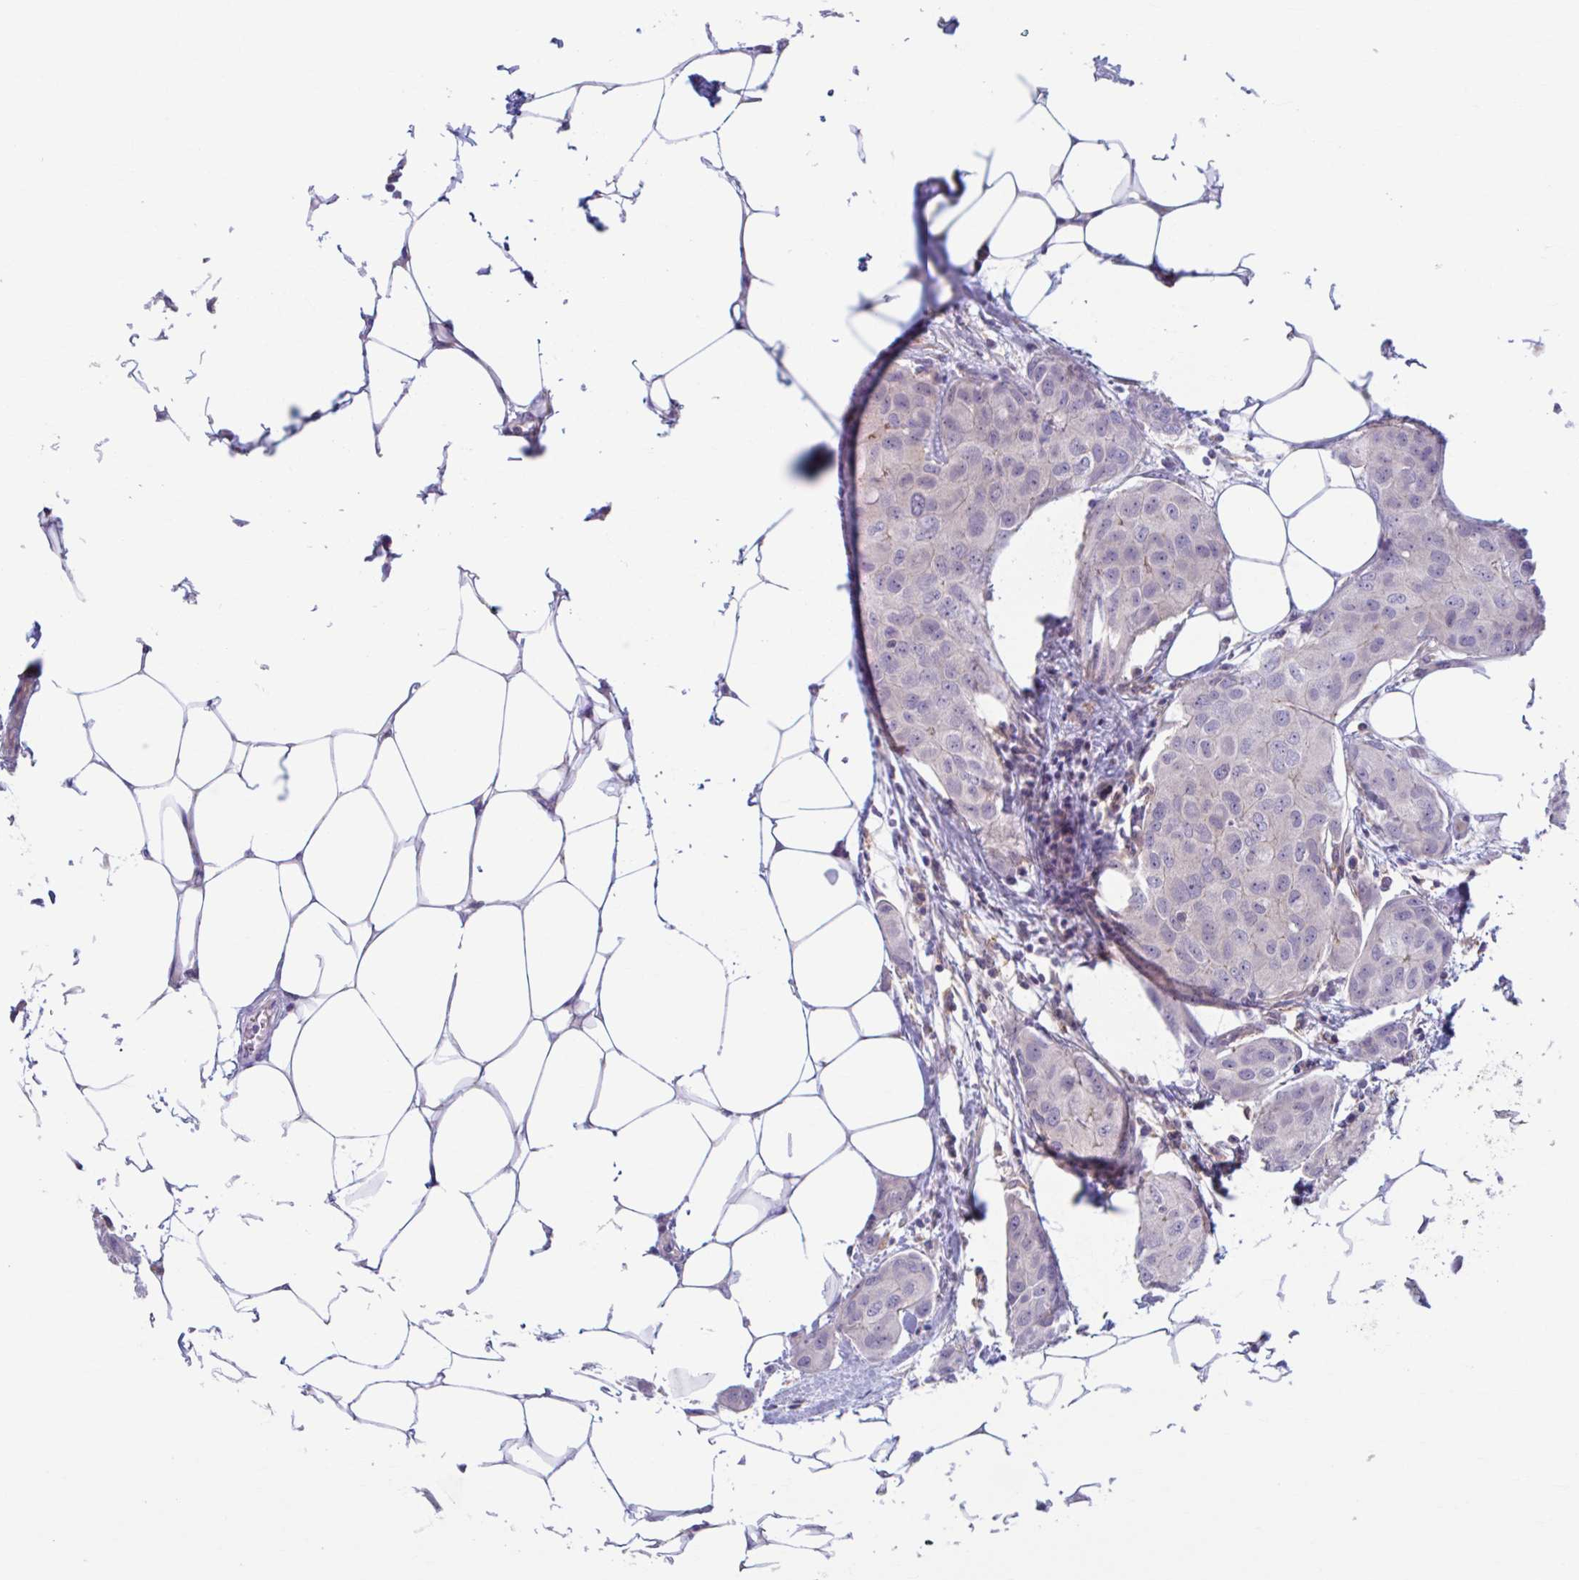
{"staining": {"intensity": "negative", "quantity": "none", "location": "none"}, "tissue": "breast cancer", "cell_type": "Tumor cells", "image_type": "cancer", "snomed": [{"axis": "morphology", "description": "Duct carcinoma"}, {"axis": "topography", "description": "Breast"}, {"axis": "topography", "description": "Lymph node"}], "caption": "IHC of human breast cancer displays no positivity in tumor cells.", "gene": "ADAT3", "patient": {"sex": "female", "age": 80}}